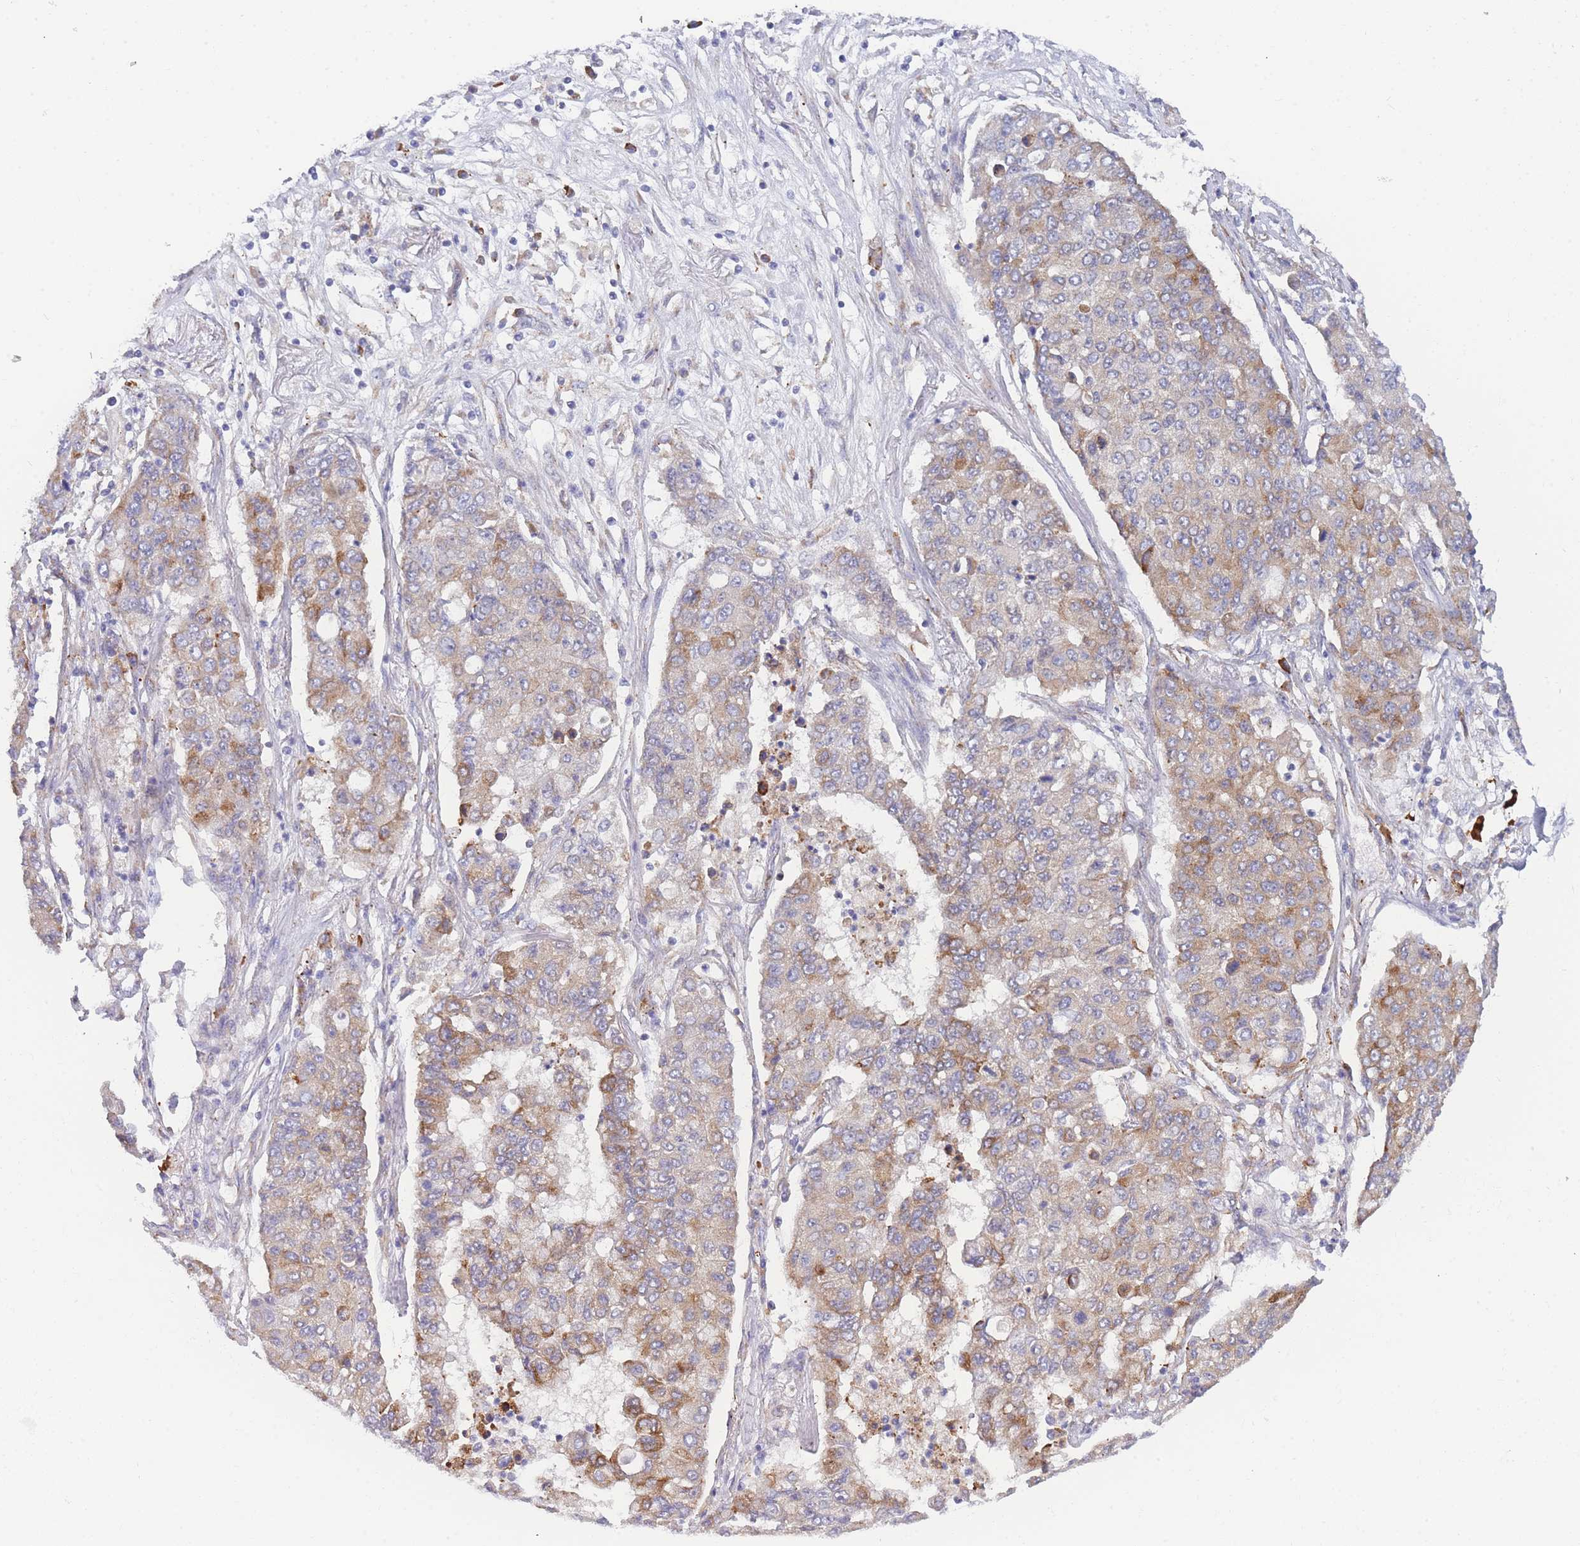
{"staining": {"intensity": "weak", "quantity": ">75%", "location": "cytoplasmic/membranous"}, "tissue": "lung cancer", "cell_type": "Tumor cells", "image_type": "cancer", "snomed": [{"axis": "morphology", "description": "Squamous cell carcinoma, NOS"}, {"axis": "topography", "description": "Lung"}], "caption": "DAB immunohistochemical staining of human squamous cell carcinoma (lung) shows weak cytoplasmic/membranous protein staining in approximately >75% of tumor cells.", "gene": "ZNF510", "patient": {"sex": "male", "age": 74}}